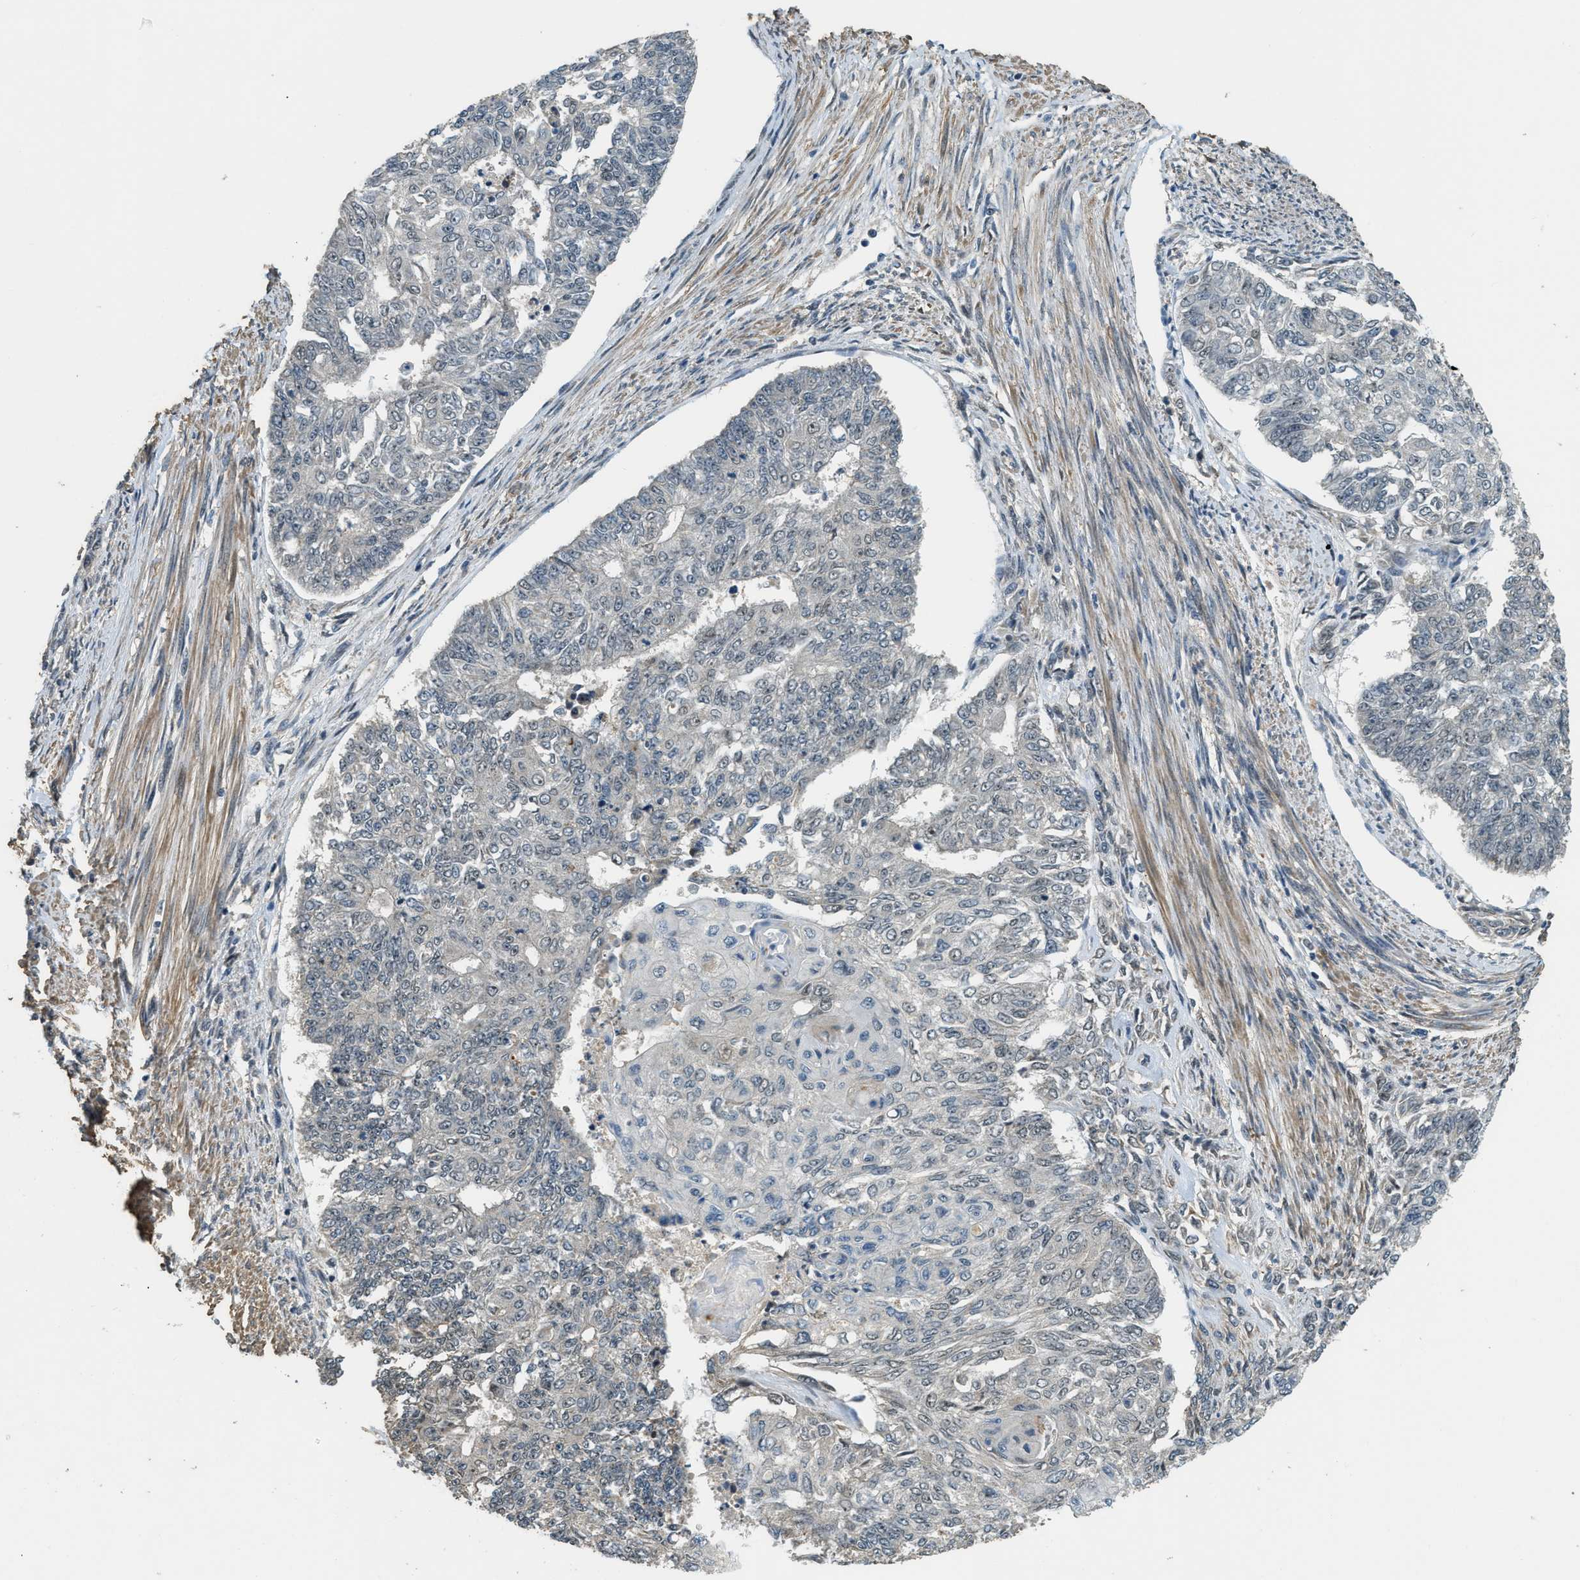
{"staining": {"intensity": "negative", "quantity": "none", "location": "none"}, "tissue": "endometrial cancer", "cell_type": "Tumor cells", "image_type": "cancer", "snomed": [{"axis": "morphology", "description": "Adenocarcinoma, NOS"}, {"axis": "topography", "description": "Endometrium"}], "caption": "Endometrial cancer (adenocarcinoma) was stained to show a protein in brown. There is no significant expression in tumor cells. The staining was performed using DAB (3,3'-diaminobenzidine) to visualize the protein expression in brown, while the nuclei were stained in blue with hematoxylin (Magnification: 20x).", "gene": "MED21", "patient": {"sex": "female", "age": 32}}